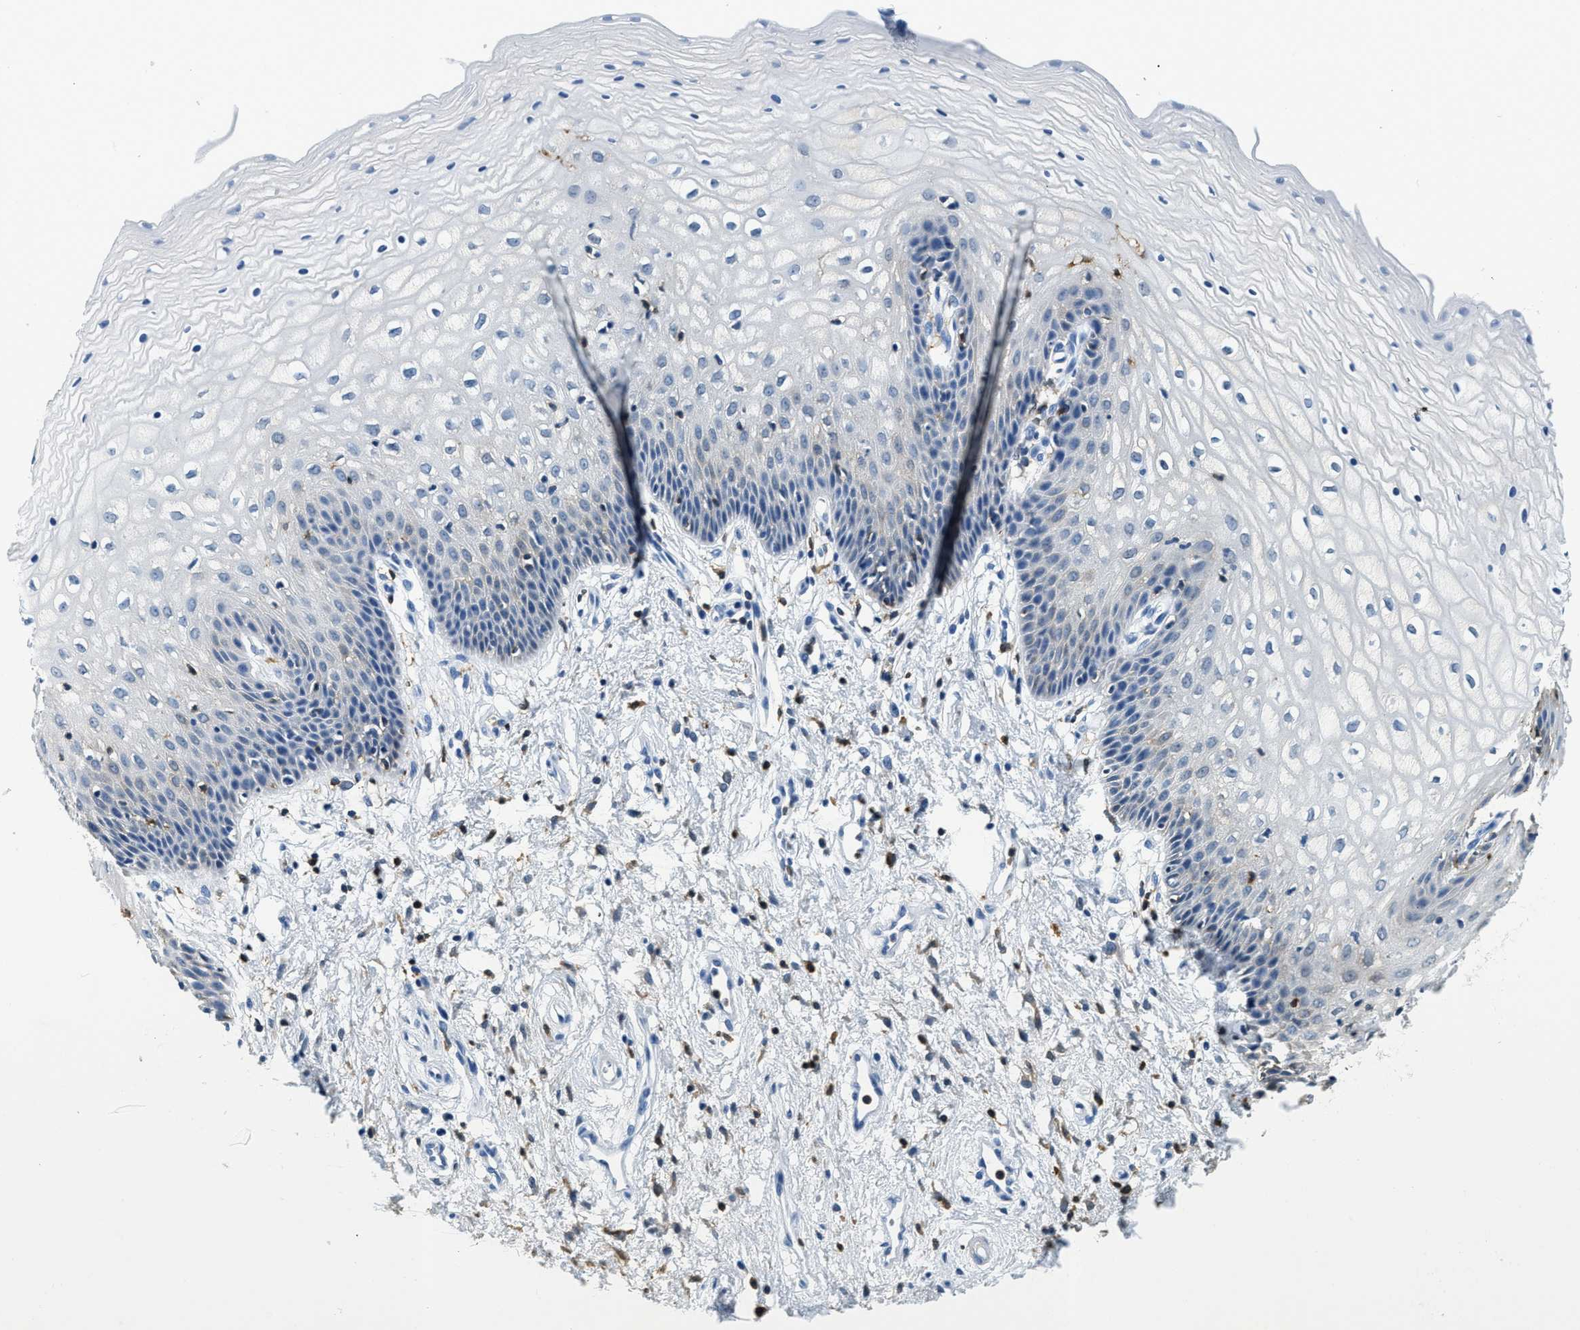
{"staining": {"intensity": "negative", "quantity": "none", "location": "none"}, "tissue": "vagina", "cell_type": "Squamous epithelial cells", "image_type": "normal", "snomed": [{"axis": "morphology", "description": "Normal tissue, NOS"}, {"axis": "topography", "description": "Vagina"}], "caption": "DAB (3,3'-diaminobenzidine) immunohistochemical staining of unremarkable vagina displays no significant positivity in squamous epithelial cells.", "gene": "CAPG", "patient": {"sex": "female", "age": 34}}